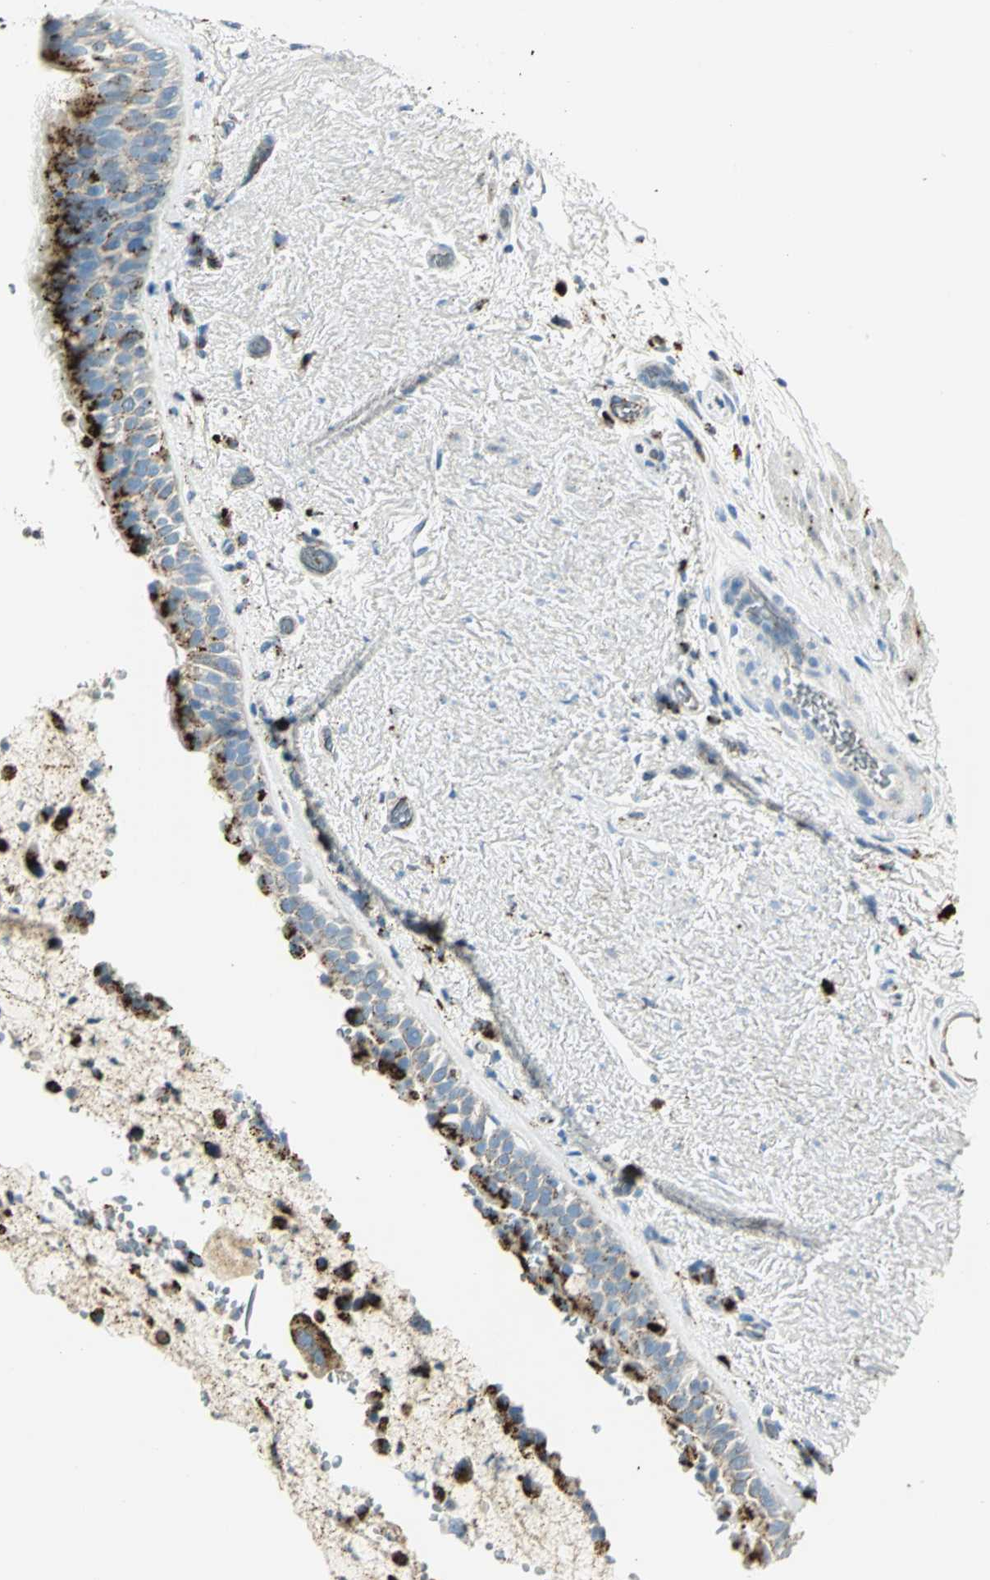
{"staining": {"intensity": "strong", "quantity": ">75%", "location": "cytoplasmic/membranous"}, "tissue": "bronchus", "cell_type": "Respiratory epithelial cells", "image_type": "normal", "snomed": [{"axis": "morphology", "description": "Normal tissue, NOS"}, {"axis": "topography", "description": "Bronchus"}], "caption": "This micrograph exhibits IHC staining of unremarkable bronchus, with high strong cytoplasmic/membranous staining in approximately >75% of respiratory epithelial cells.", "gene": "ARSA", "patient": {"sex": "female", "age": 54}}